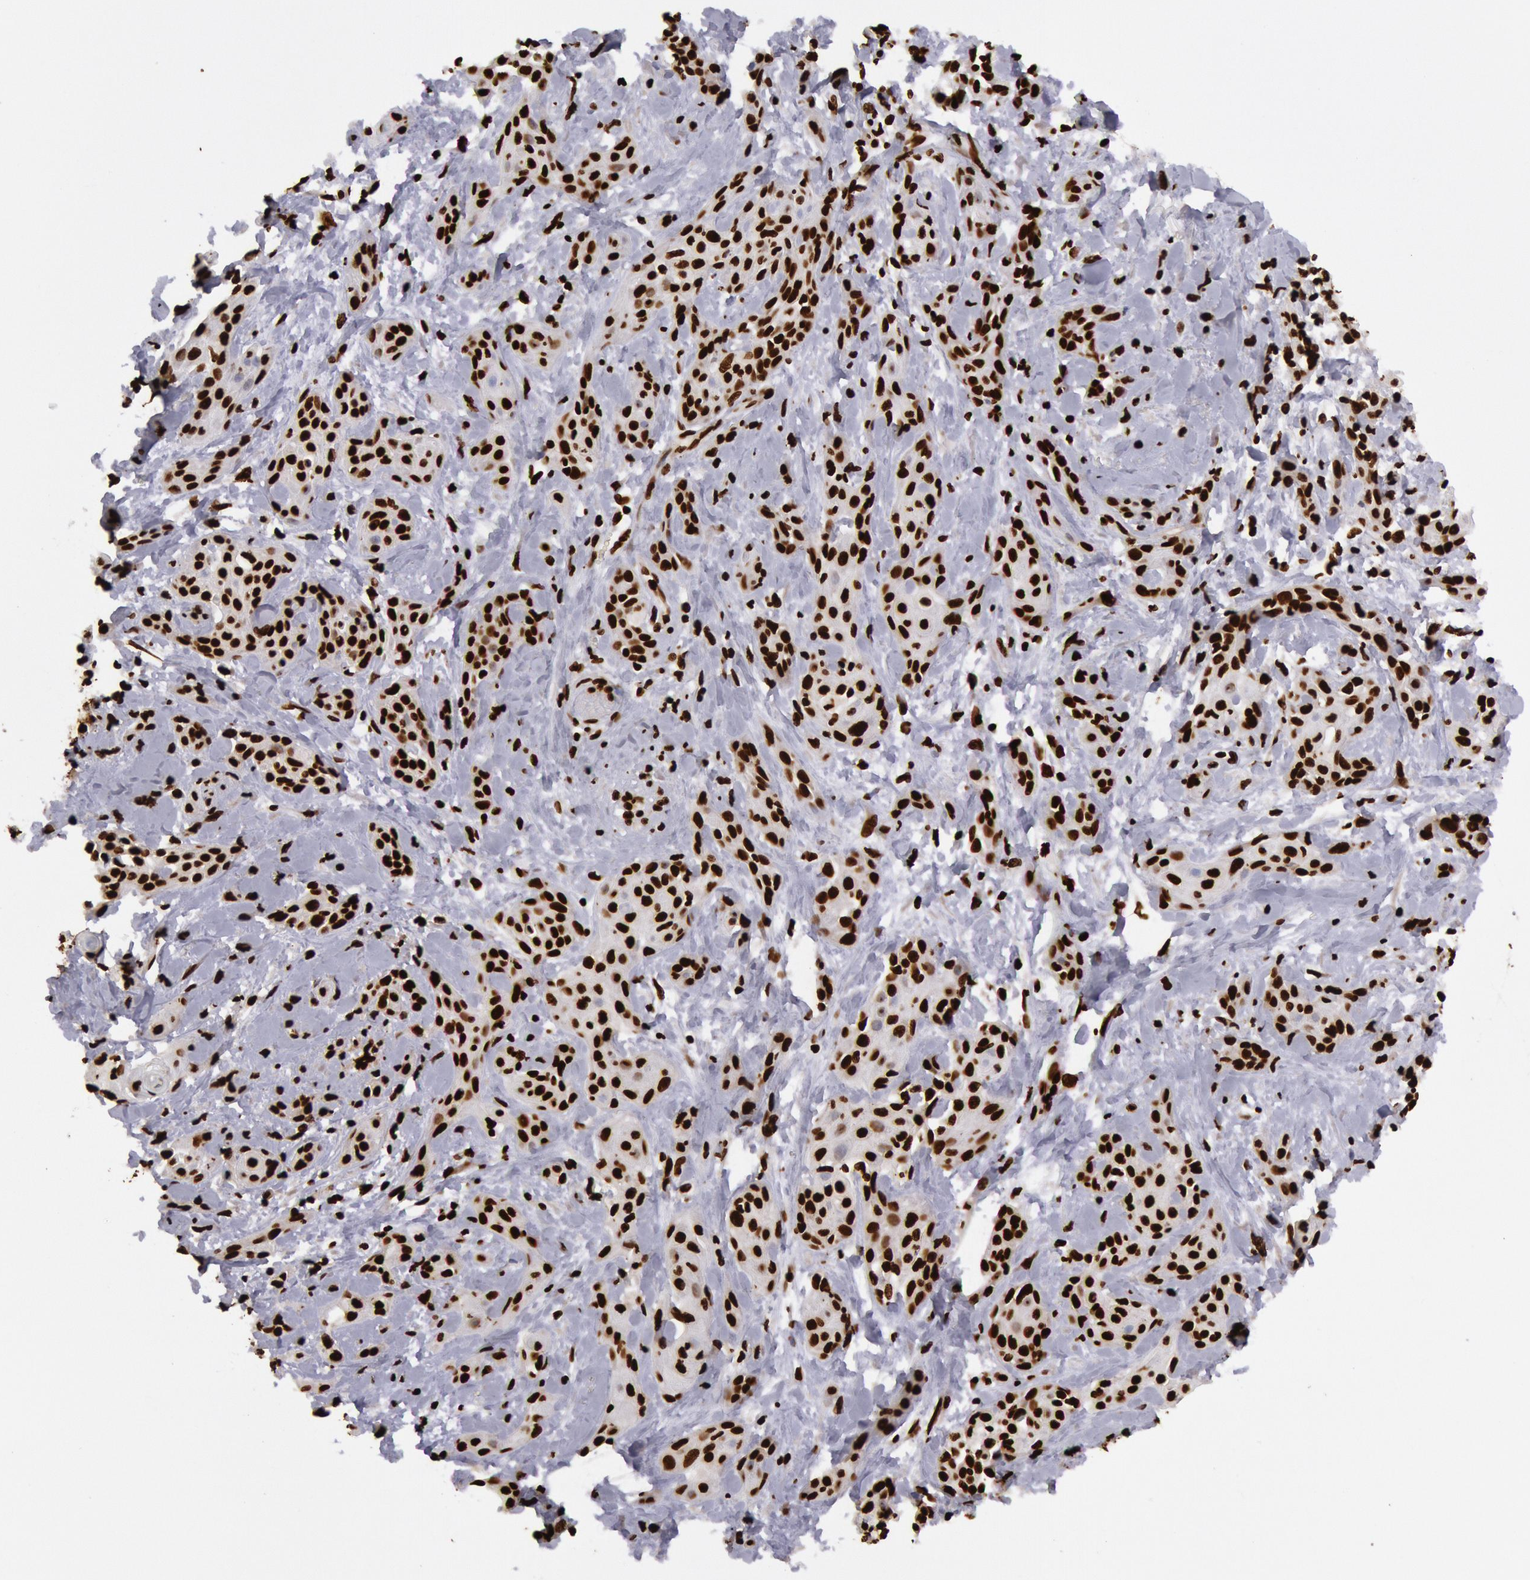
{"staining": {"intensity": "strong", "quantity": ">75%", "location": "nuclear"}, "tissue": "skin cancer", "cell_type": "Tumor cells", "image_type": "cancer", "snomed": [{"axis": "morphology", "description": "Squamous cell carcinoma, NOS"}, {"axis": "topography", "description": "Skin"}, {"axis": "topography", "description": "Anal"}], "caption": "This histopathology image shows immunohistochemistry (IHC) staining of skin cancer (squamous cell carcinoma), with high strong nuclear positivity in approximately >75% of tumor cells.", "gene": "H3-4", "patient": {"sex": "male", "age": 64}}